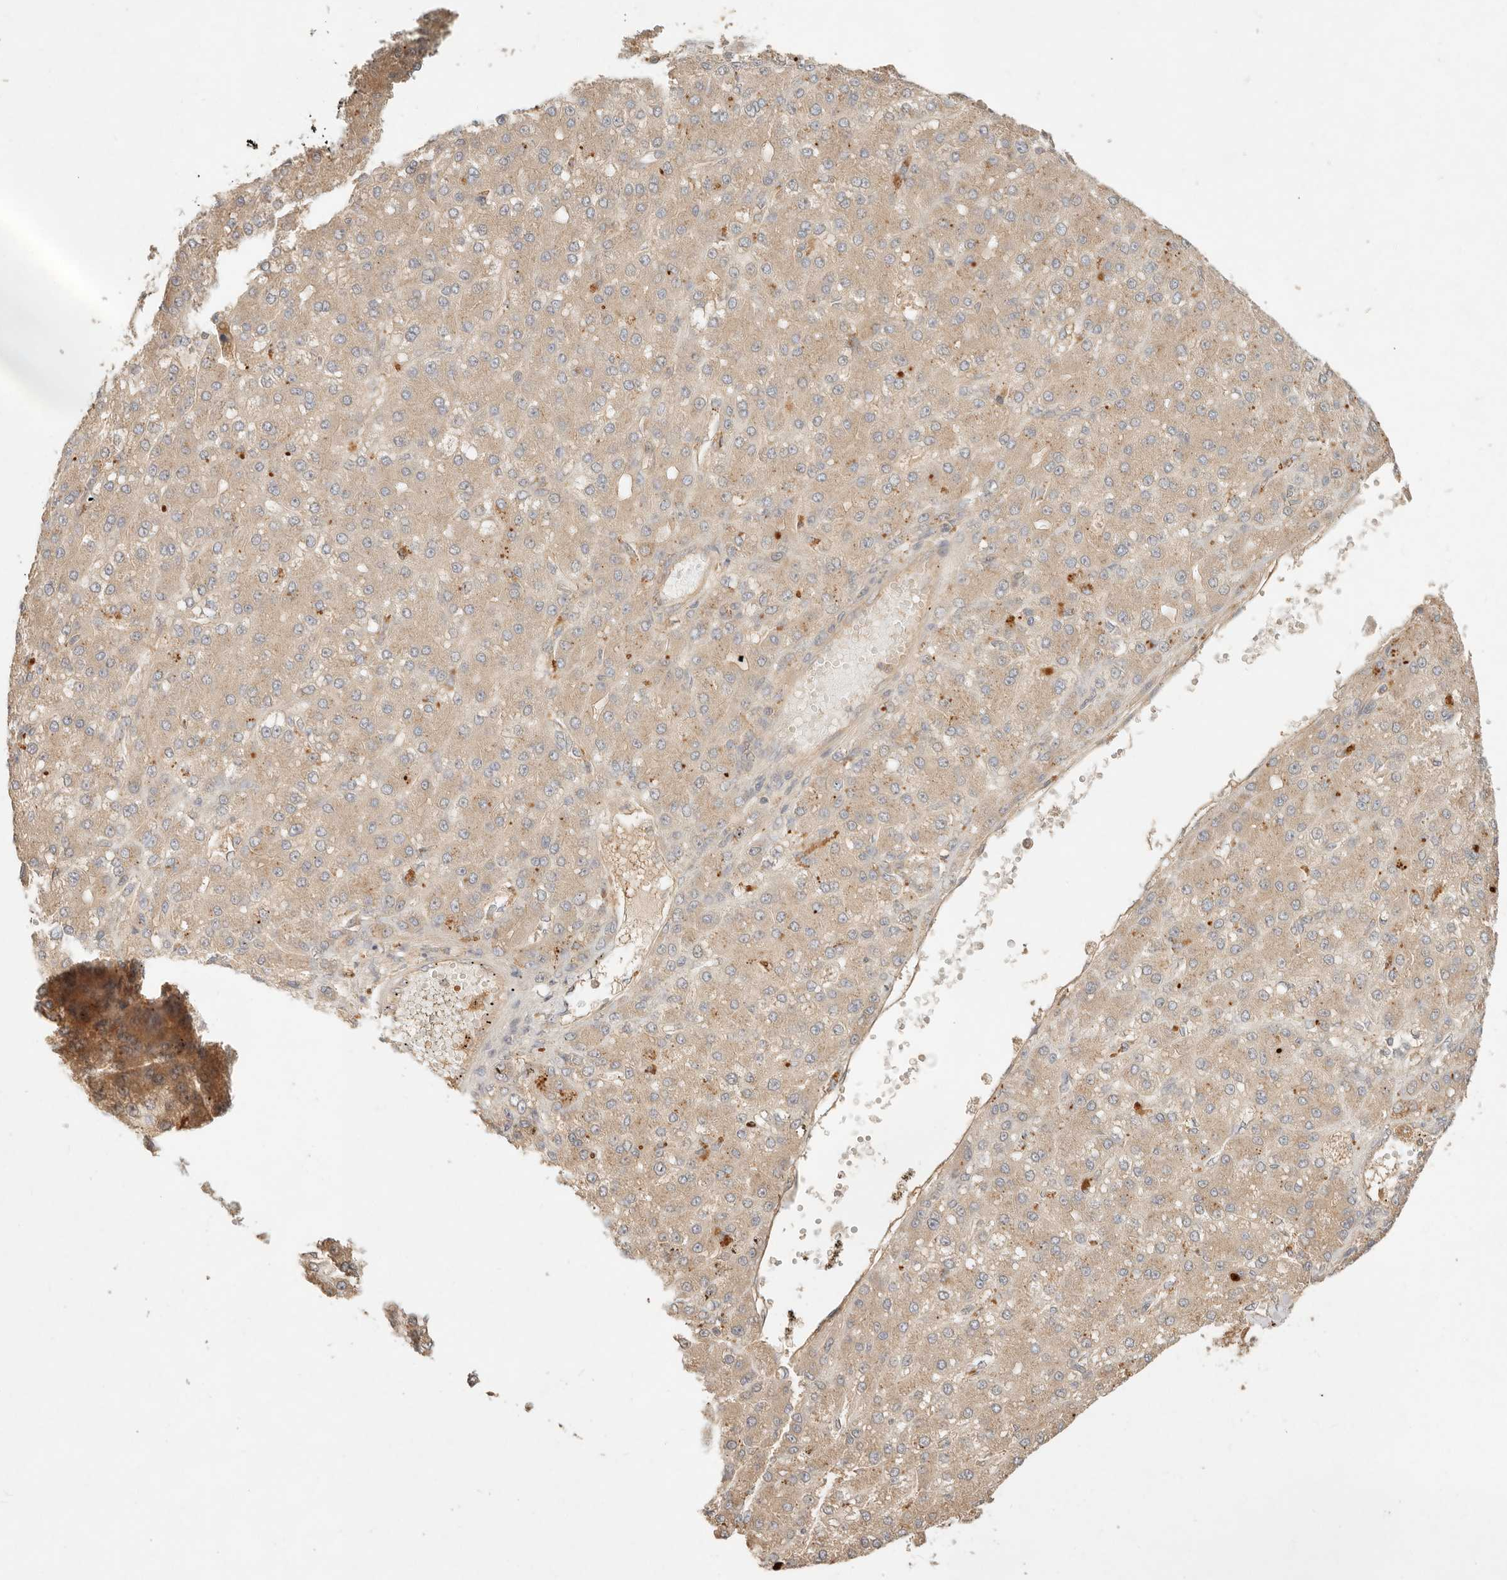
{"staining": {"intensity": "moderate", "quantity": ">75%", "location": "cytoplasmic/membranous"}, "tissue": "liver cancer", "cell_type": "Tumor cells", "image_type": "cancer", "snomed": [{"axis": "morphology", "description": "Carcinoma, Hepatocellular, NOS"}, {"axis": "topography", "description": "Liver"}], "caption": "Immunohistochemistry micrograph of hepatocellular carcinoma (liver) stained for a protein (brown), which demonstrates medium levels of moderate cytoplasmic/membranous expression in approximately >75% of tumor cells.", "gene": "HECTD3", "patient": {"sex": "male", "age": 67}}